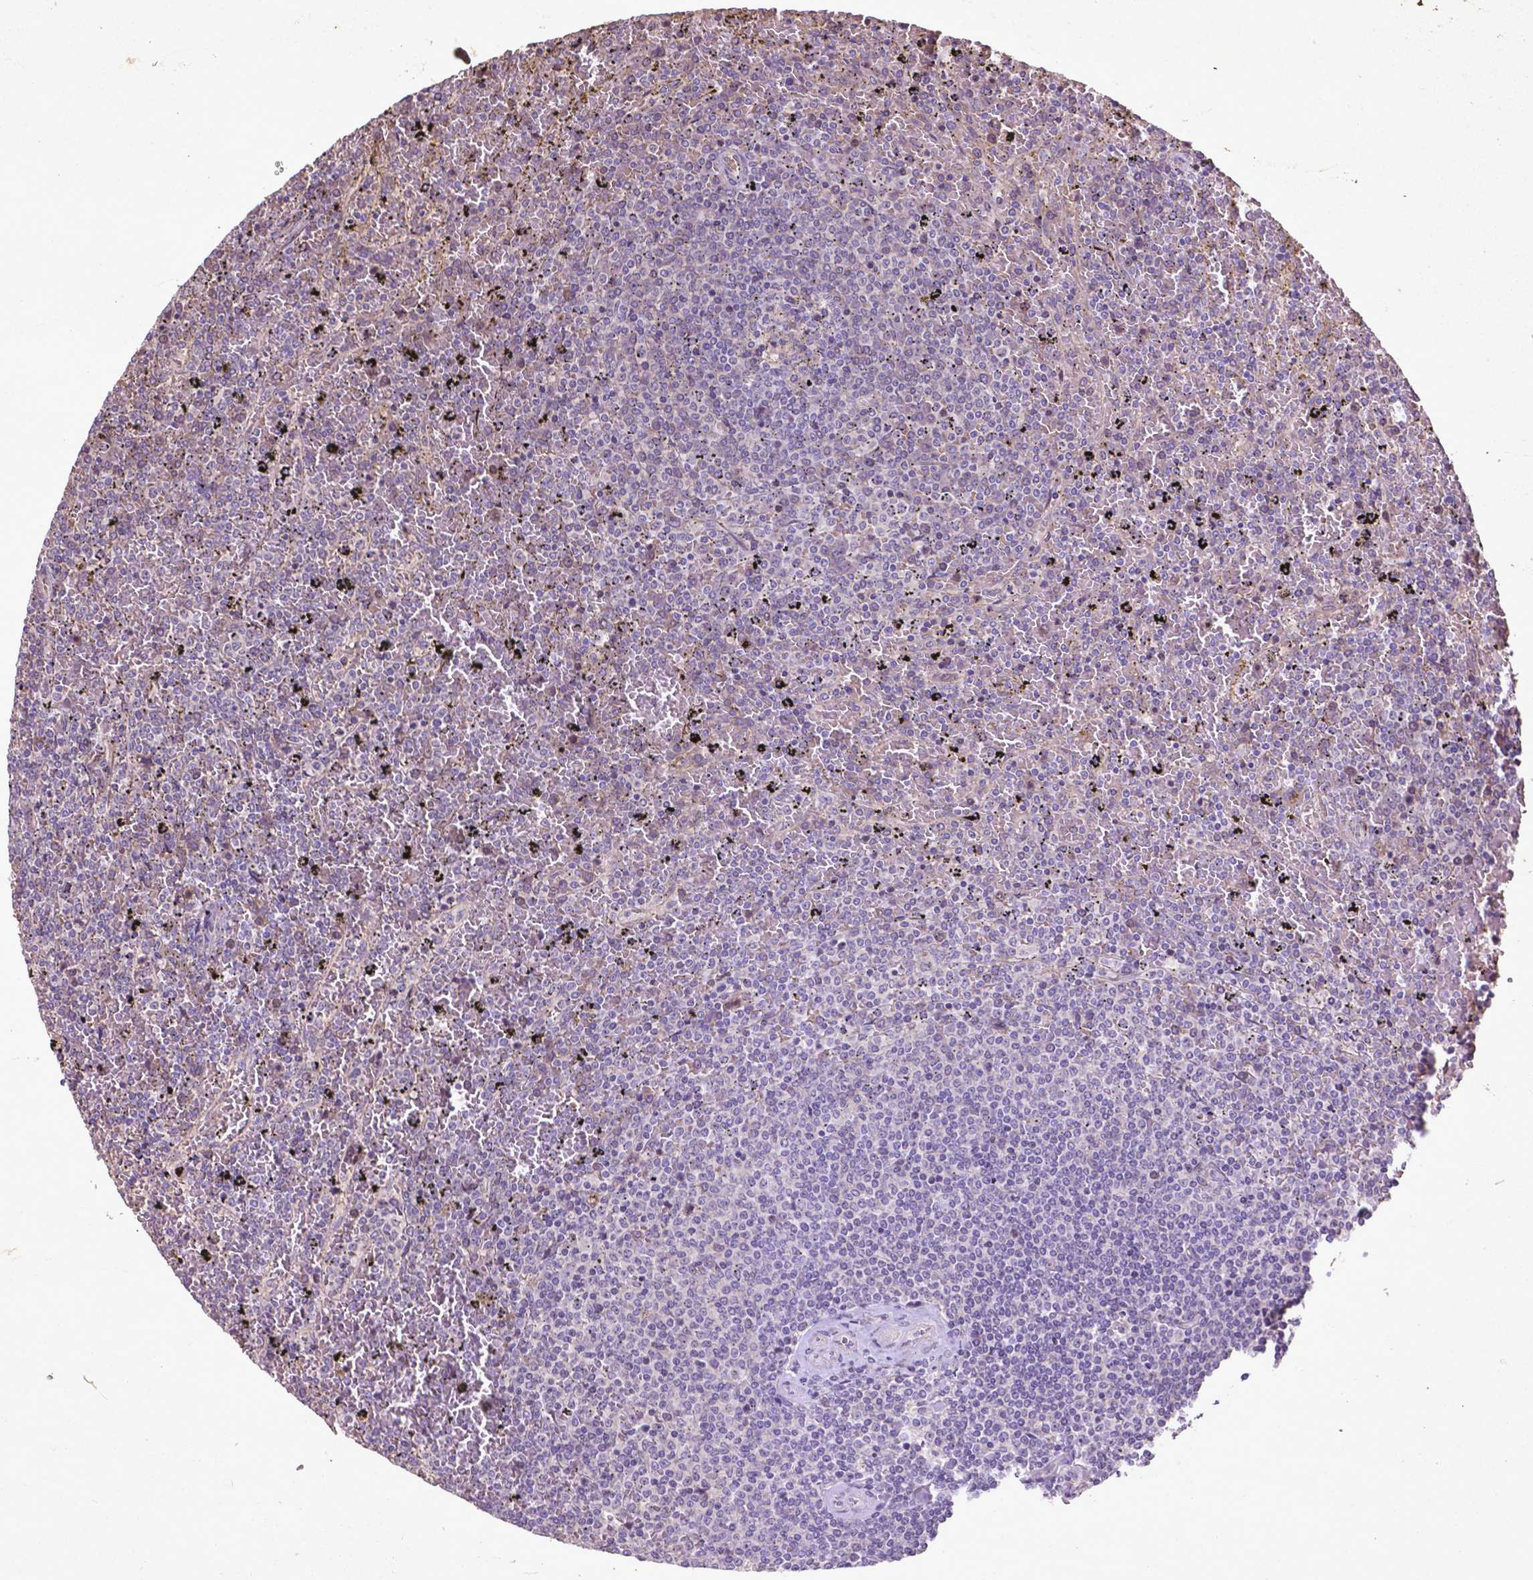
{"staining": {"intensity": "negative", "quantity": "none", "location": "none"}, "tissue": "lymphoma", "cell_type": "Tumor cells", "image_type": "cancer", "snomed": [{"axis": "morphology", "description": "Malignant lymphoma, non-Hodgkin's type, Low grade"}, {"axis": "topography", "description": "Spleen"}], "caption": "This is an immunohistochemistry (IHC) micrograph of human lymphoma. There is no positivity in tumor cells.", "gene": "COQ2", "patient": {"sex": "female", "age": 77}}